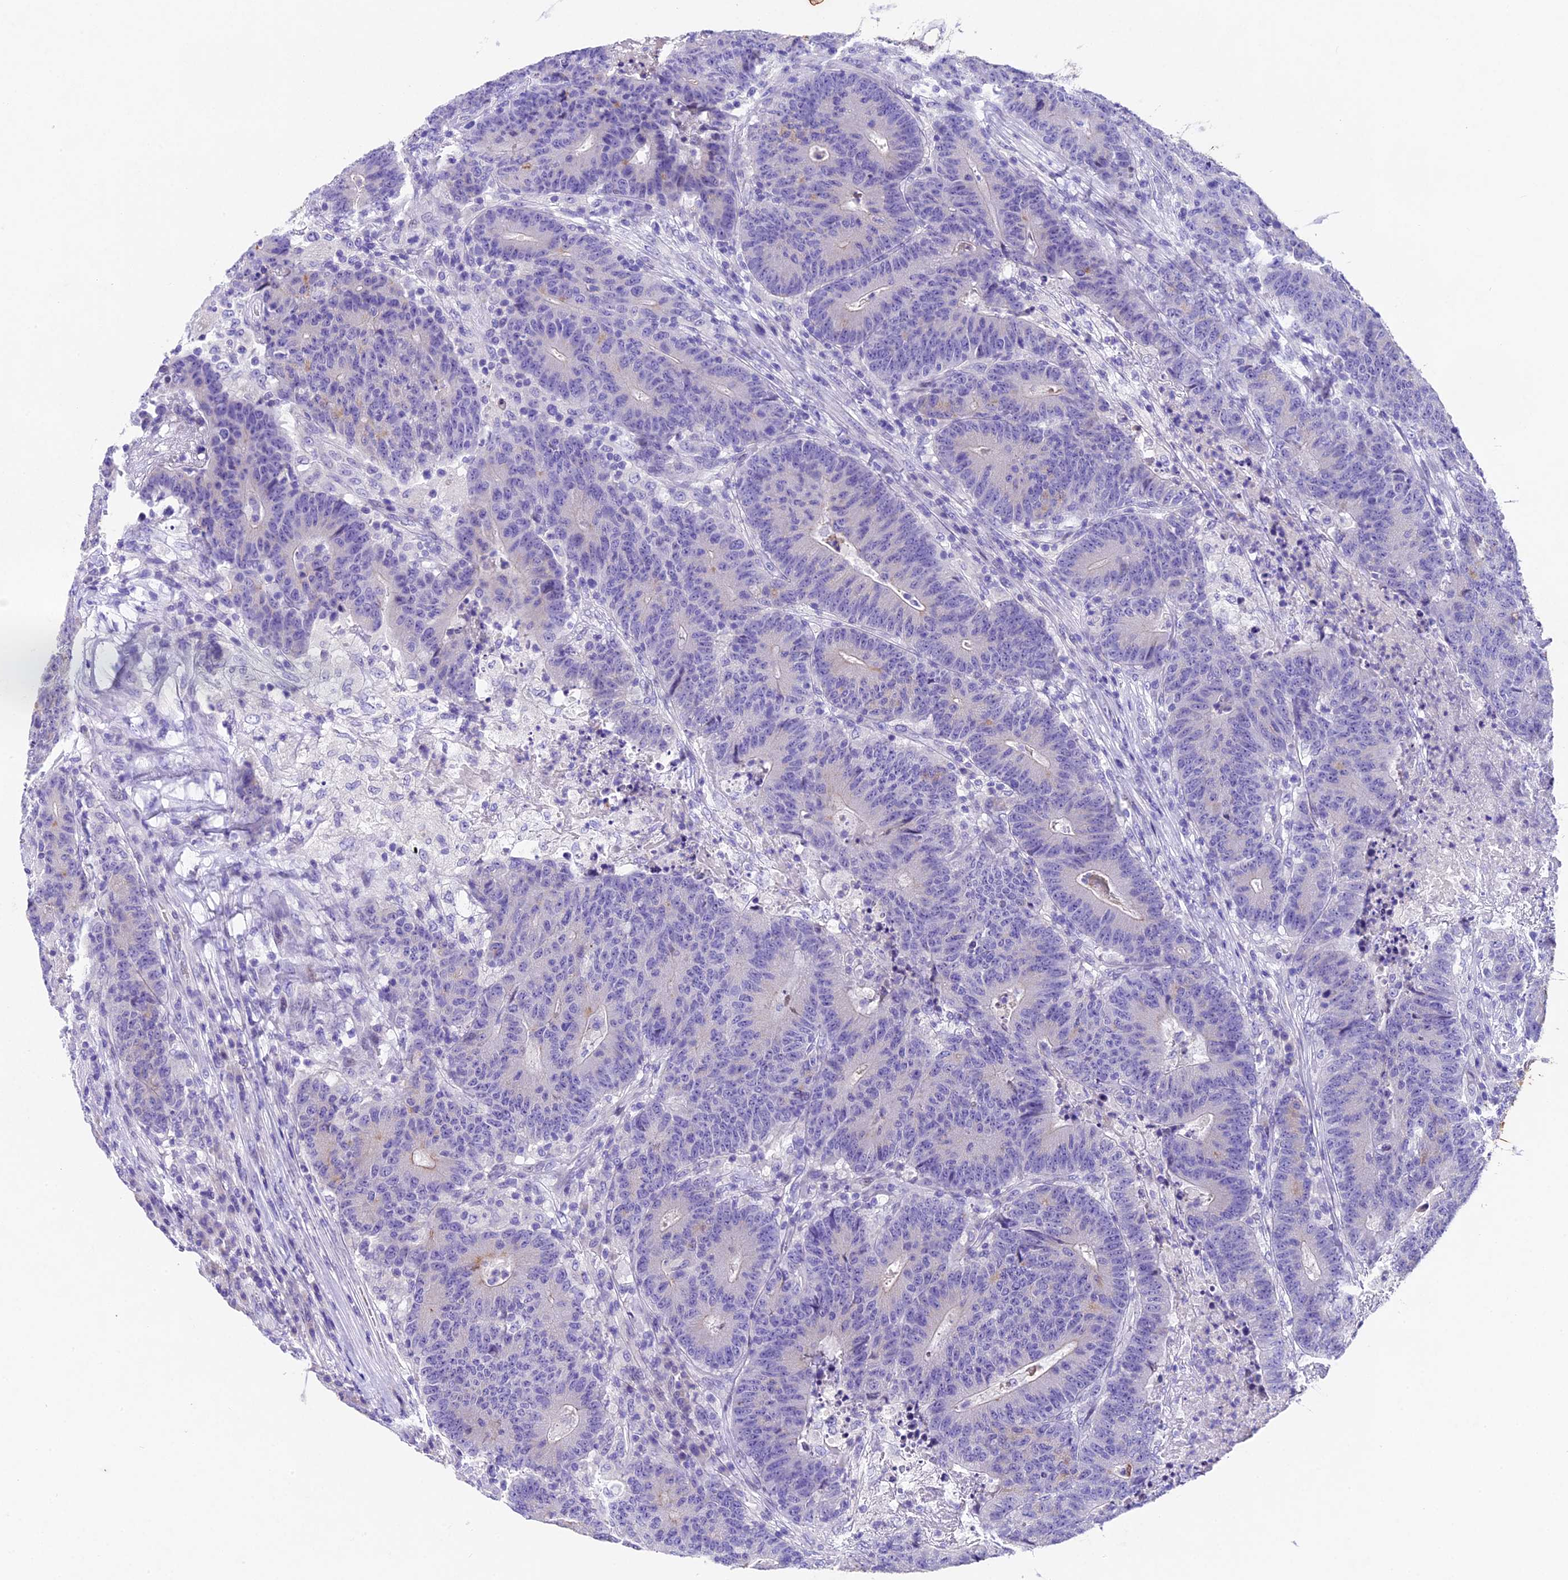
{"staining": {"intensity": "negative", "quantity": "none", "location": "none"}, "tissue": "colorectal cancer", "cell_type": "Tumor cells", "image_type": "cancer", "snomed": [{"axis": "morphology", "description": "Adenocarcinoma, NOS"}, {"axis": "topography", "description": "Colon"}], "caption": "Immunohistochemical staining of human colorectal adenocarcinoma shows no significant expression in tumor cells.", "gene": "IFT140", "patient": {"sex": "female", "age": 75}}